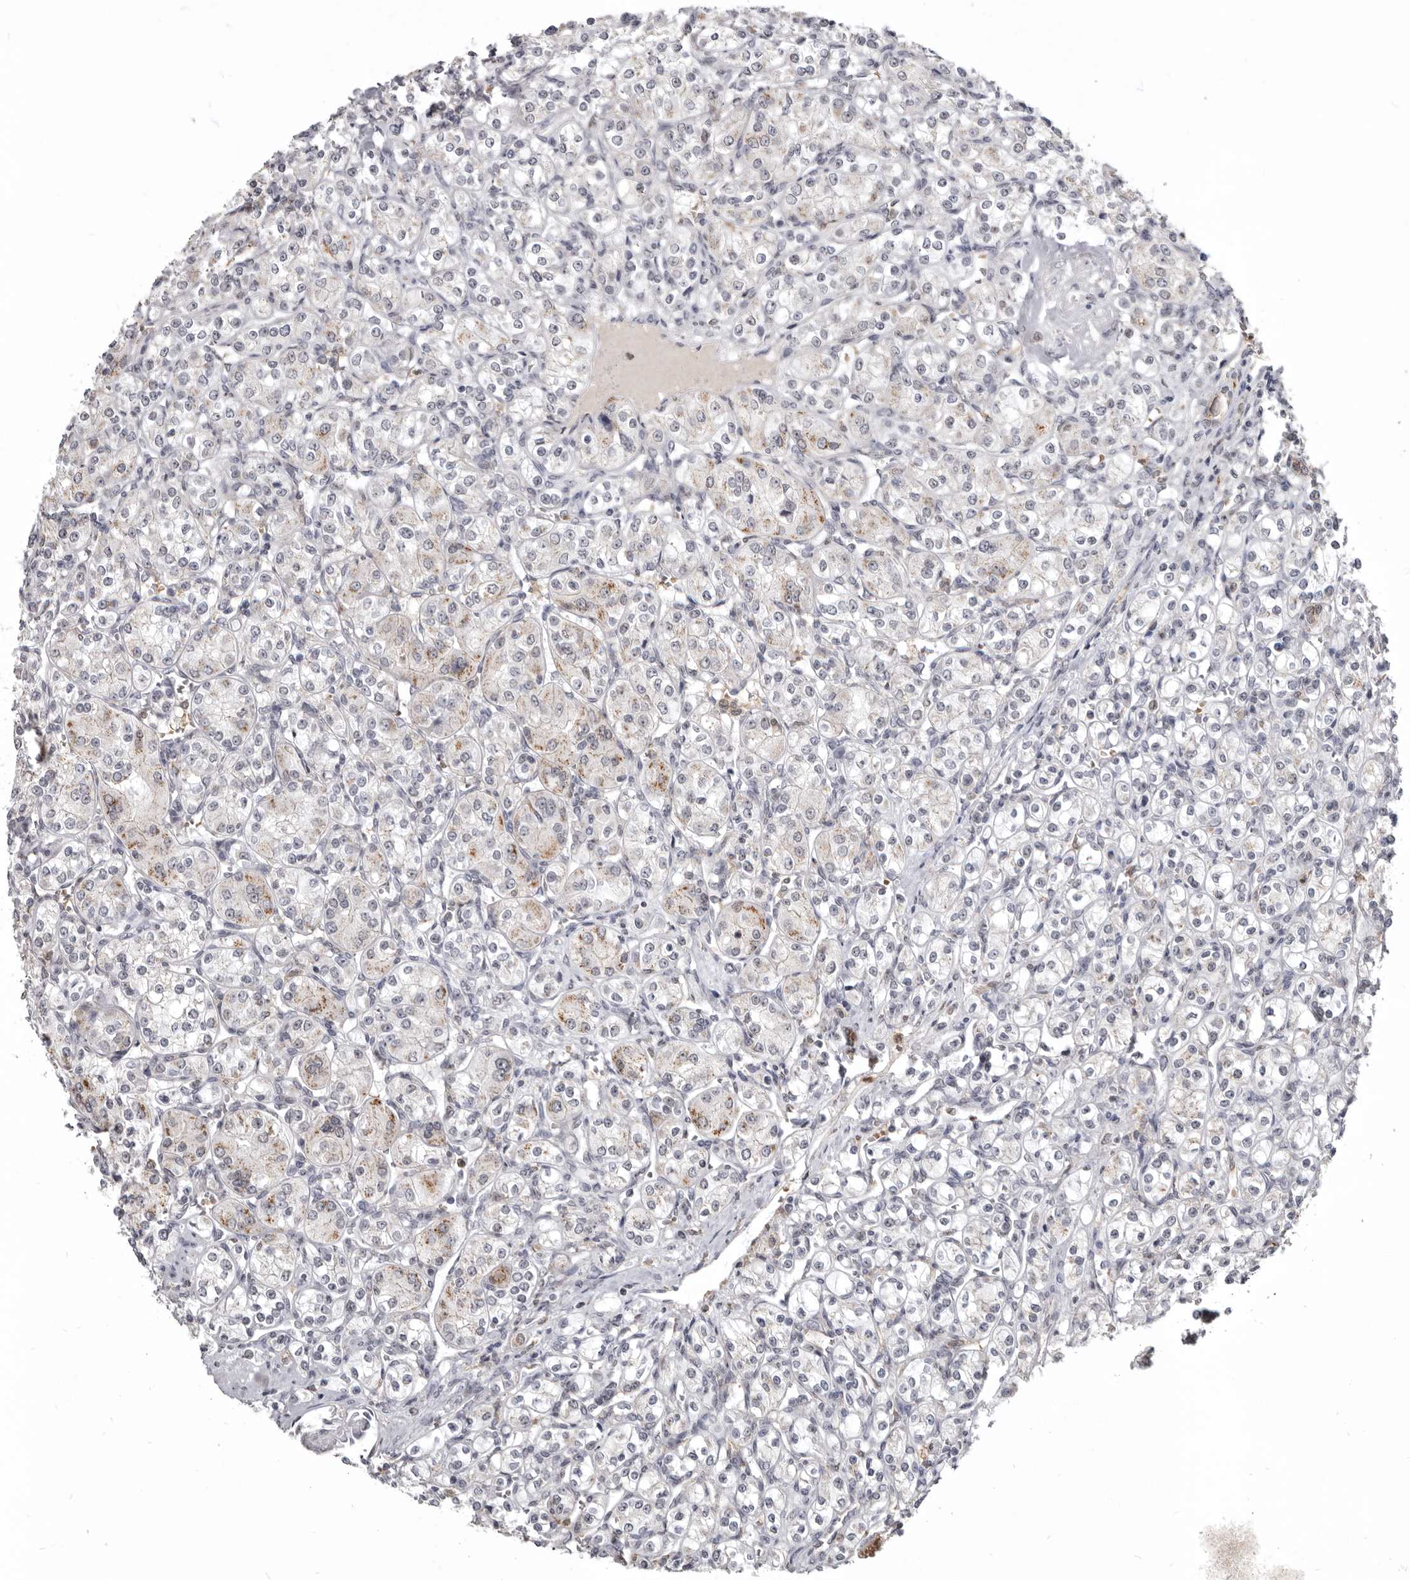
{"staining": {"intensity": "weak", "quantity": "<25%", "location": "cytoplasmic/membranous"}, "tissue": "renal cancer", "cell_type": "Tumor cells", "image_type": "cancer", "snomed": [{"axis": "morphology", "description": "Adenocarcinoma, NOS"}, {"axis": "topography", "description": "Kidney"}], "caption": "The immunohistochemistry image has no significant expression in tumor cells of renal cancer tissue.", "gene": "CGN", "patient": {"sex": "male", "age": 77}}